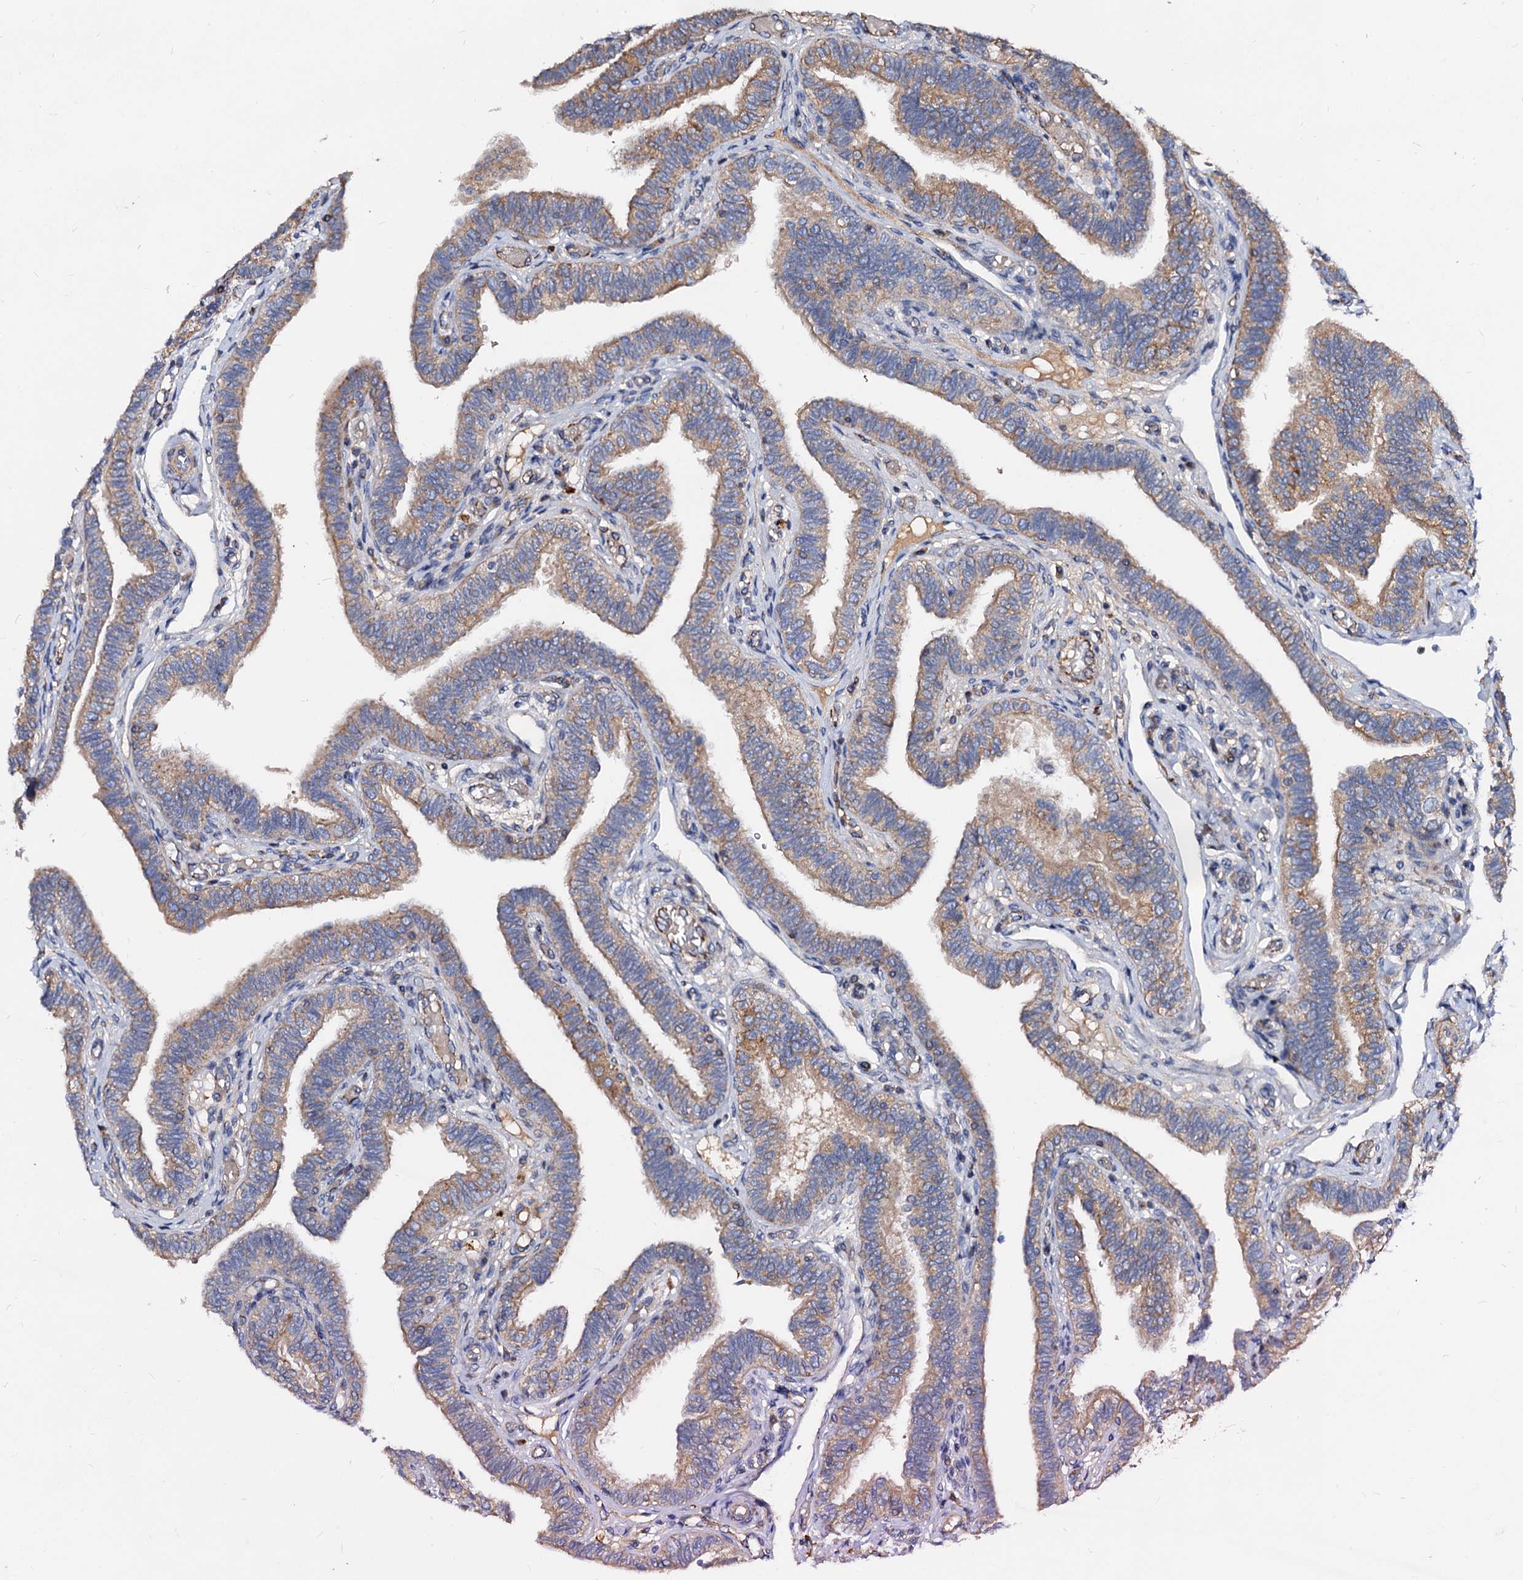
{"staining": {"intensity": "moderate", "quantity": ">75%", "location": "cytoplasmic/membranous"}, "tissue": "fallopian tube", "cell_type": "Glandular cells", "image_type": "normal", "snomed": [{"axis": "morphology", "description": "Normal tissue, NOS"}, {"axis": "topography", "description": "Fallopian tube"}], "caption": "DAB (3,3'-diaminobenzidine) immunohistochemical staining of normal human fallopian tube reveals moderate cytoplasmic/membranous protein positivity in about >75% of glandular cells.", "gene": "FIBIN", "patient": {"sex": "female", "age": 39}}